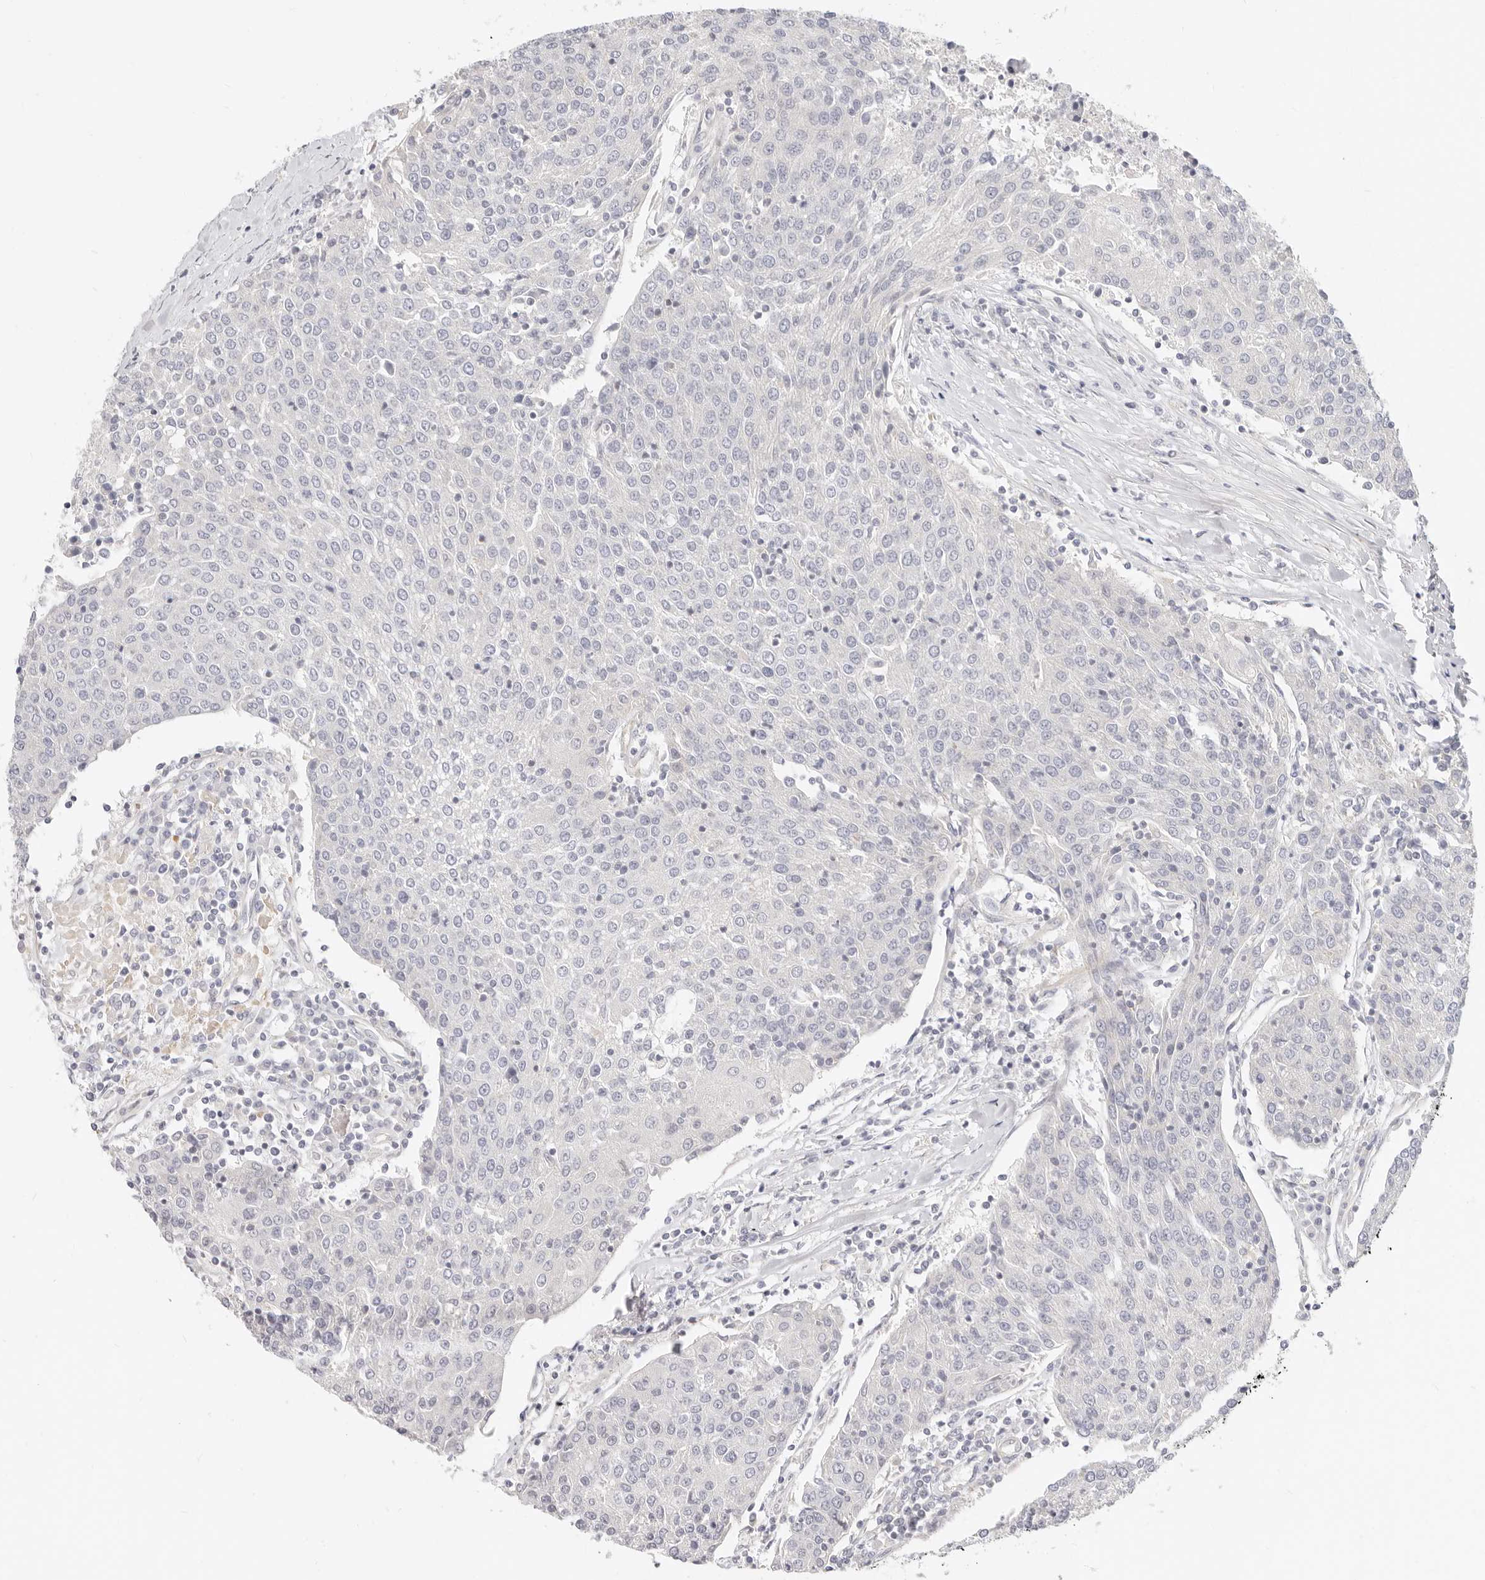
{"staining": {"intensity": "negative", "quantity": "none", "location": "none"}, "tissue": "urothelial cancer", "cell_type": "Tumor cells", "image_type": "cancer", "snomed": [{"axis": "morphology", "description": "Urothelial carcinoma, High grade"}, {"axis": "topography", "description": "Urinary bladder"}], "caption": "Tumor cells show no significant positivity in high-grade urothelial carcinoma. Nuclei are stained in blue.", "gene": "LTB4R2", "patient": {"sex": "female", "age": 85}}